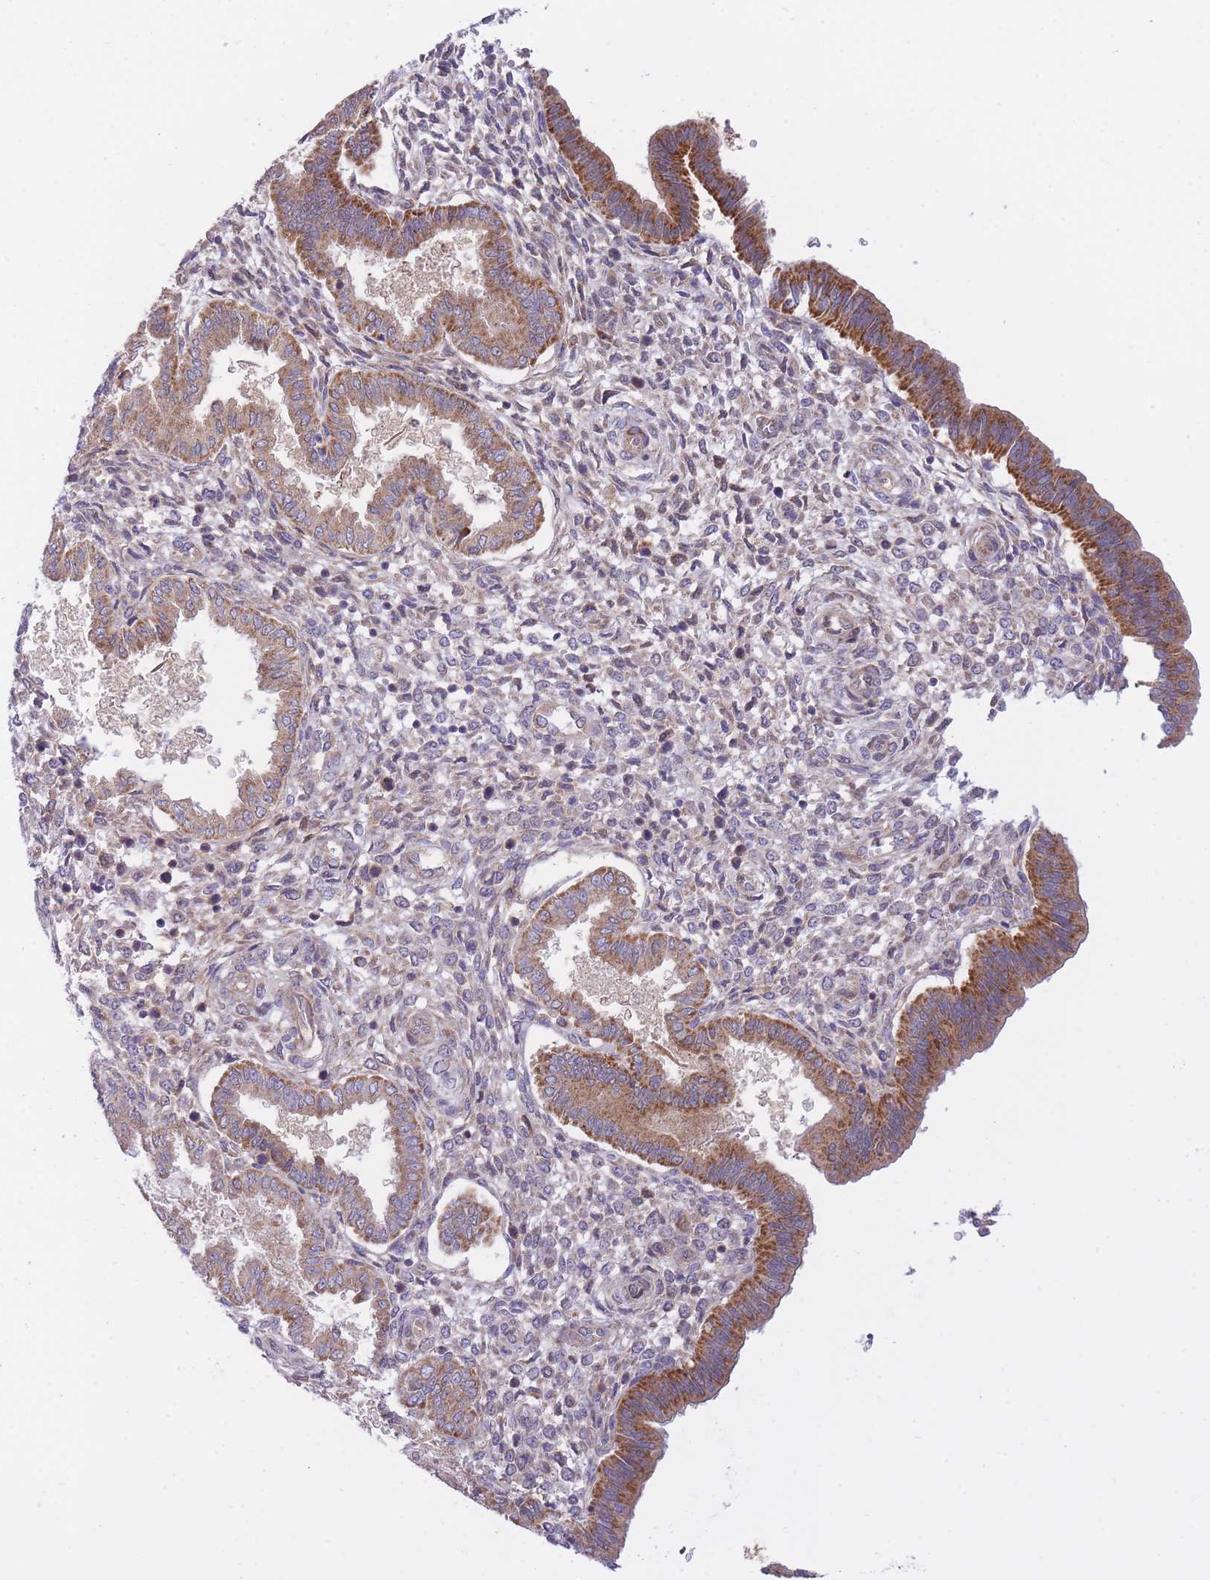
{"staining": {"intensity": "negative", "quantity": "none", "location": "none"}, "tissue": "endometrium", "cell_type": "Cells in endometrial stroma", "image_type": "normal", "snomed": [{"axis": "morphology", "description": "Normal tissue, NOS"}, {"axis": "topography", "description": "Endometrium"}], "caption": "IHC photomicrograph of unremarkable human endometrium stained for a protein (brown), which reveals no positivity in cells in endometrial stroma.", "gene": "CHAC1", "patient": {"sex": "female", "age": 24}}